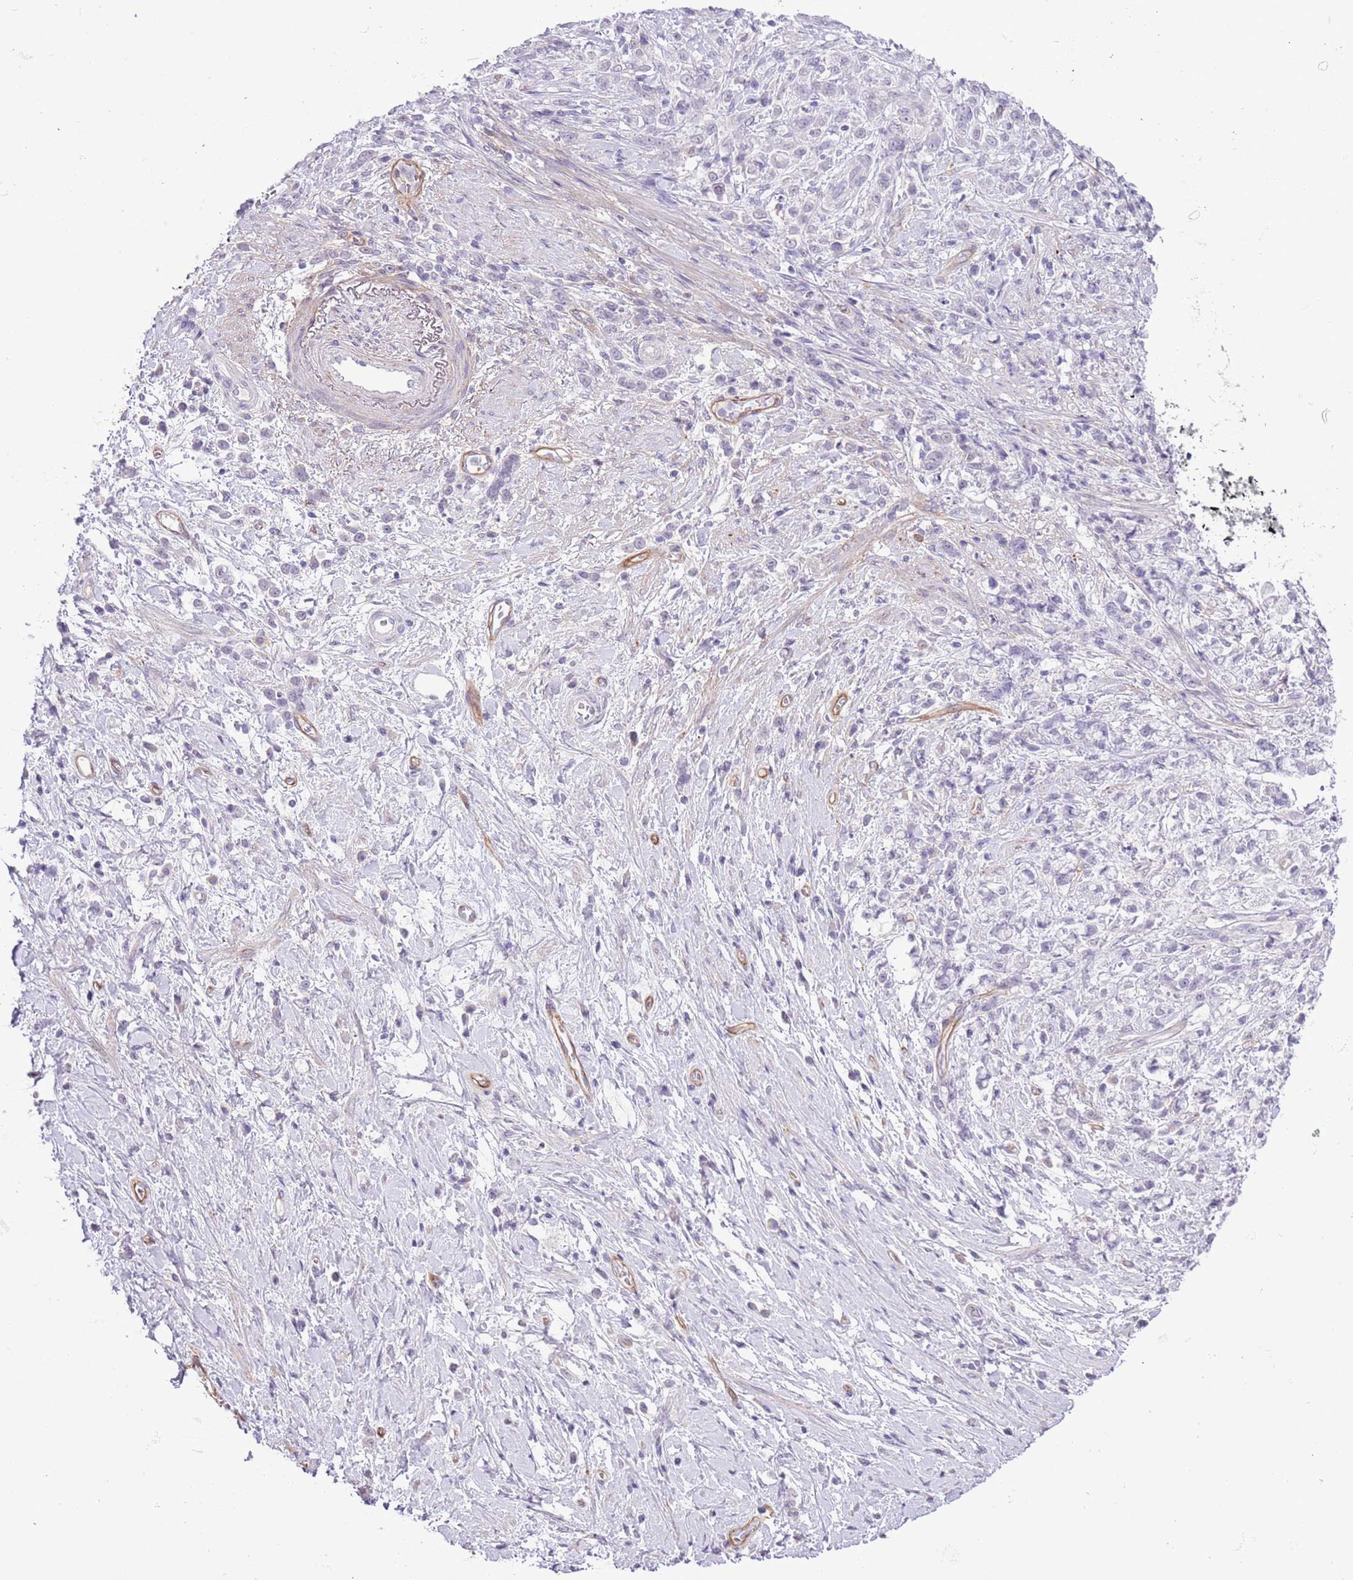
{"staining": {"intensity": "negative", "quantity": "none", "location": "none"}, "tissue": "stomach cancer", "cell_type": "Tumor cells", "image_type": "cancer", "snomed": [{"axis": "morphology", "description": "Adenocarcinoma, NOS"}, {"axis": "topography", "description": "Stomach"}], "caption": "Immunohistochemical staining of human stomach cancer exhibits no significant positivity in tumor cells.", "gene": "MIDN", "patient": {"sex": "female", "age": 60}}